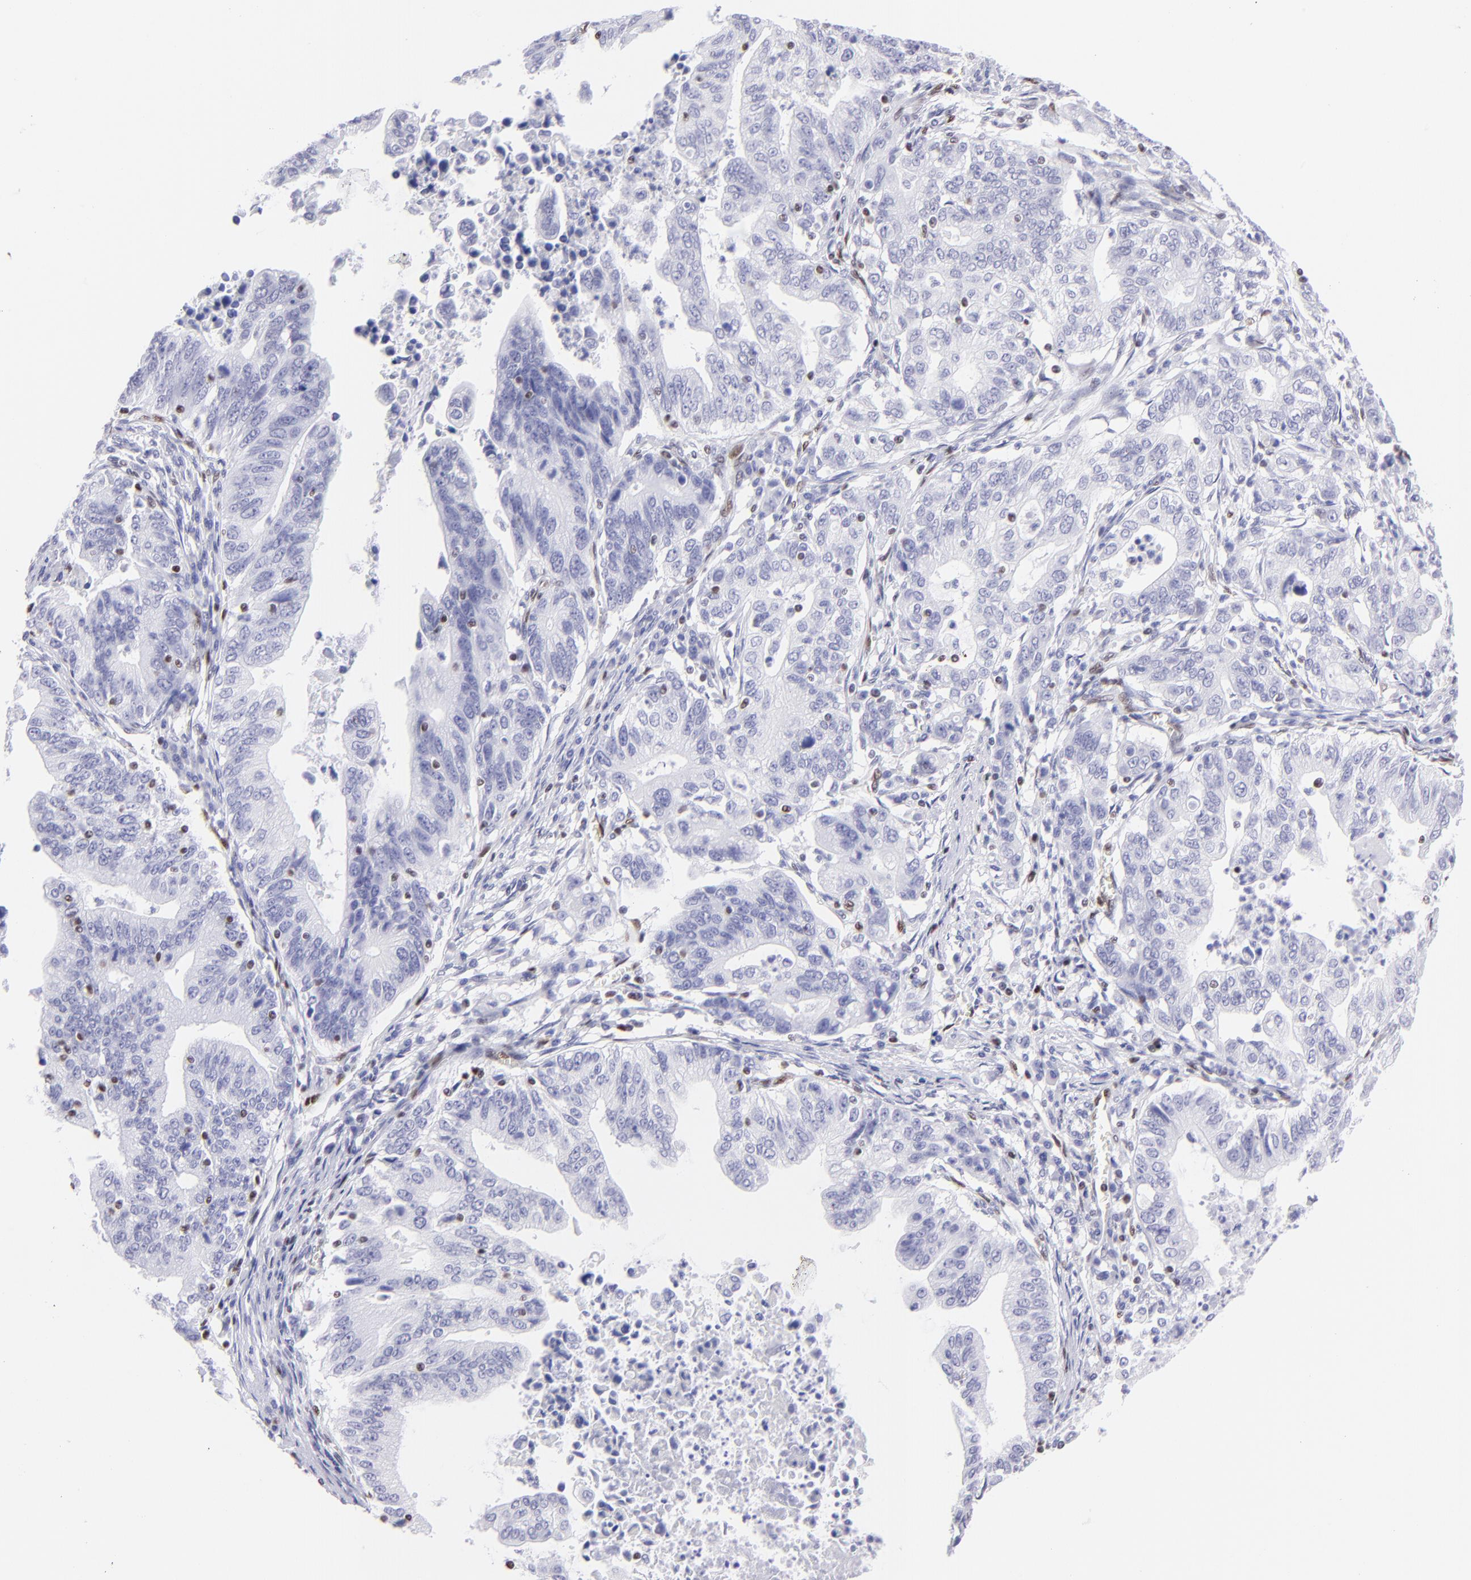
{"staining": {"intensity": "negative", "quantity": "none", "location": "none"}, "tissue": "stomach cancer", "cell_type": "Tumor cells", "image_type": "cancer", "snomed": [{"axis": "morphology", "description": "Adenocarcinoma, NOS"}, {"axis": "topography", "description": "Stomach, upper"}], "caption": "Stomach cancer was stained to show a protein in brown. There is no significant staining in tumor cells.", "gene": "ETS1", "patient": {"sex": "female", "age": 50}}